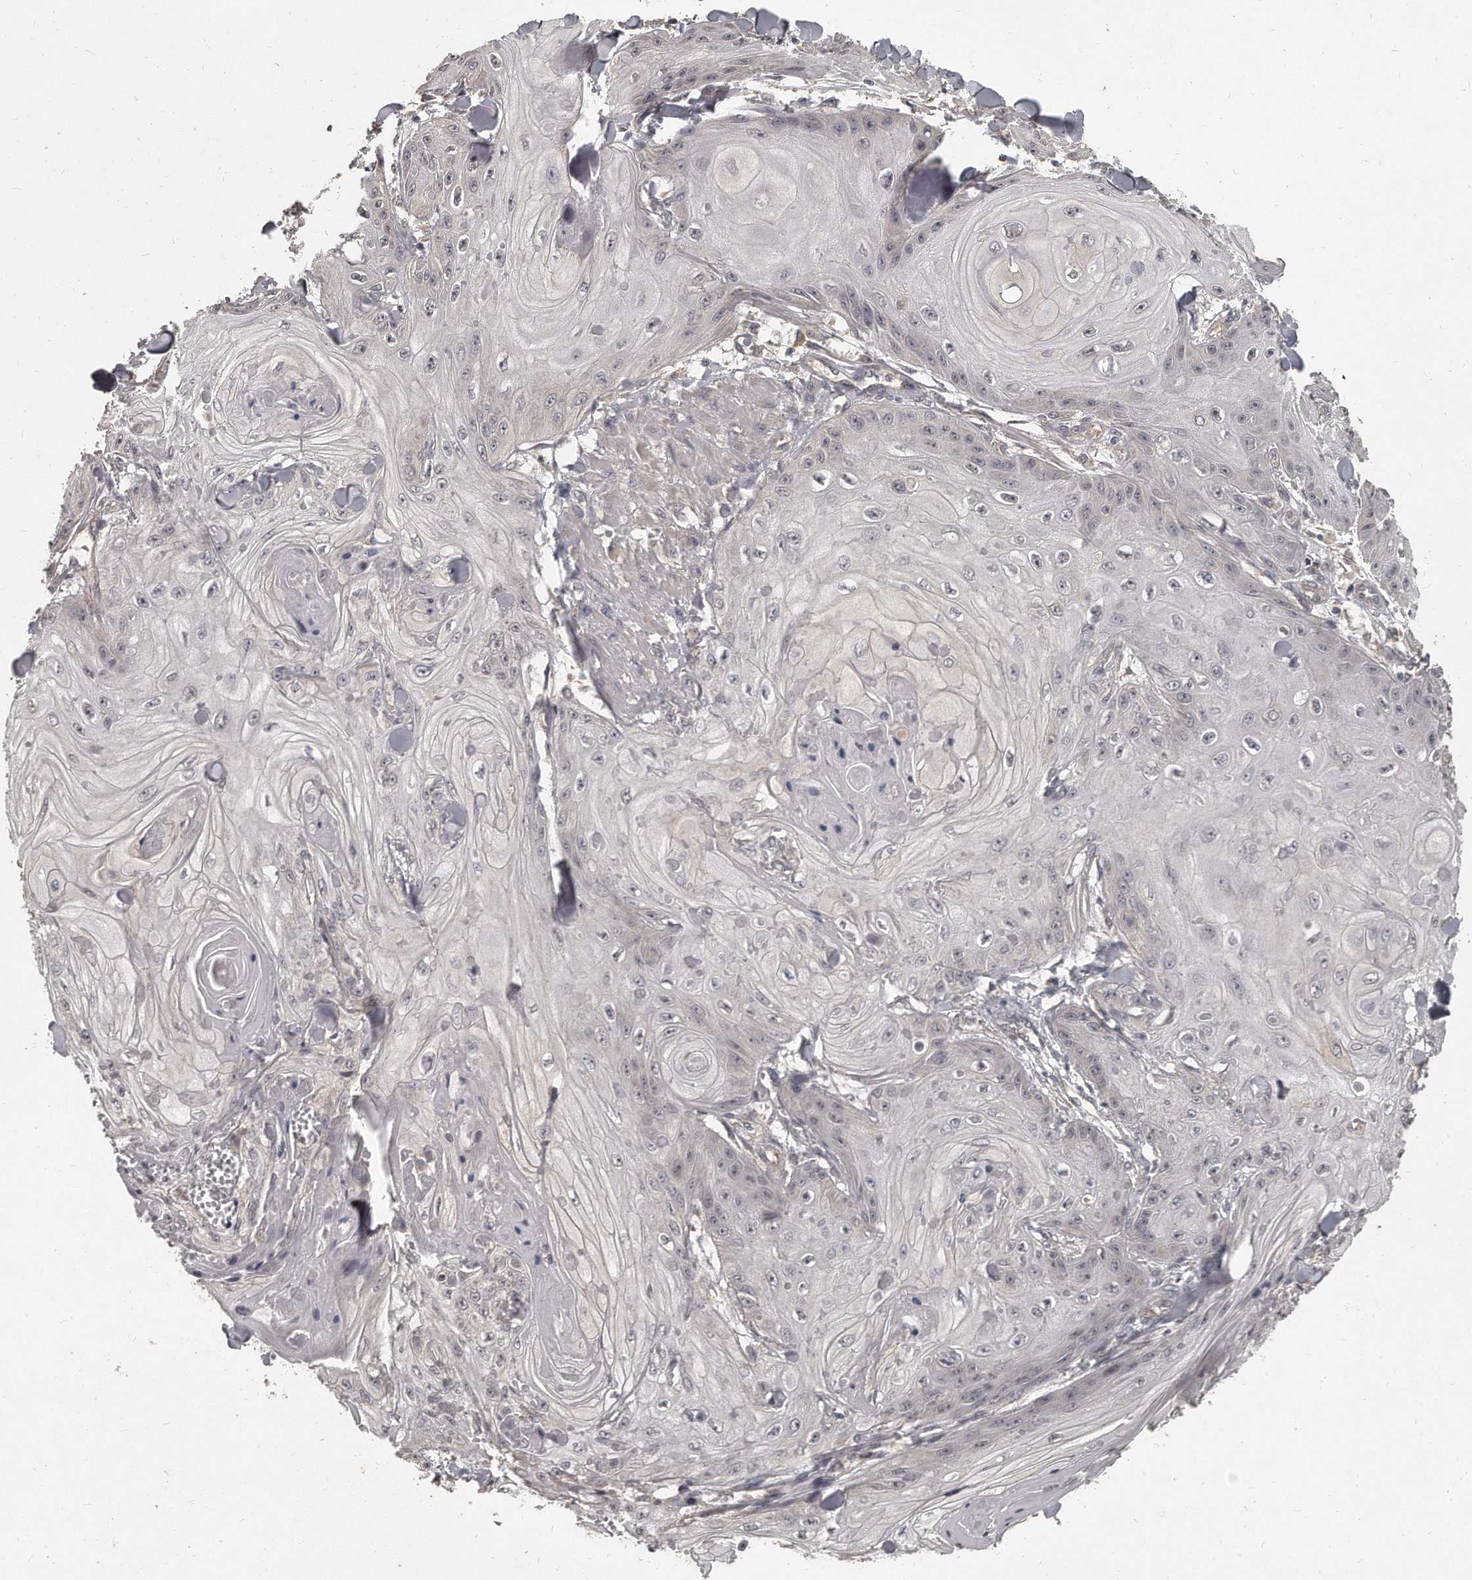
{"staining": {"intensity": "negative", "quantity": "none", "location": "none"}, "tissue": "skin cancer", "cell_type": "Tumor cells", "image_type": "cancer", "snomed": [{"axis": "morphology", "description": "Squamous cell carcinoma, NOS"}, {"axis": "topography", "description": "Skin"}], "caption": "Human squamous cell carcinoma (skin) stained for a protein using immunohistochemistry shows no expression in tumor cells.", "gene": "GRB10", "patient": {"sex": "male", "age": 74}}